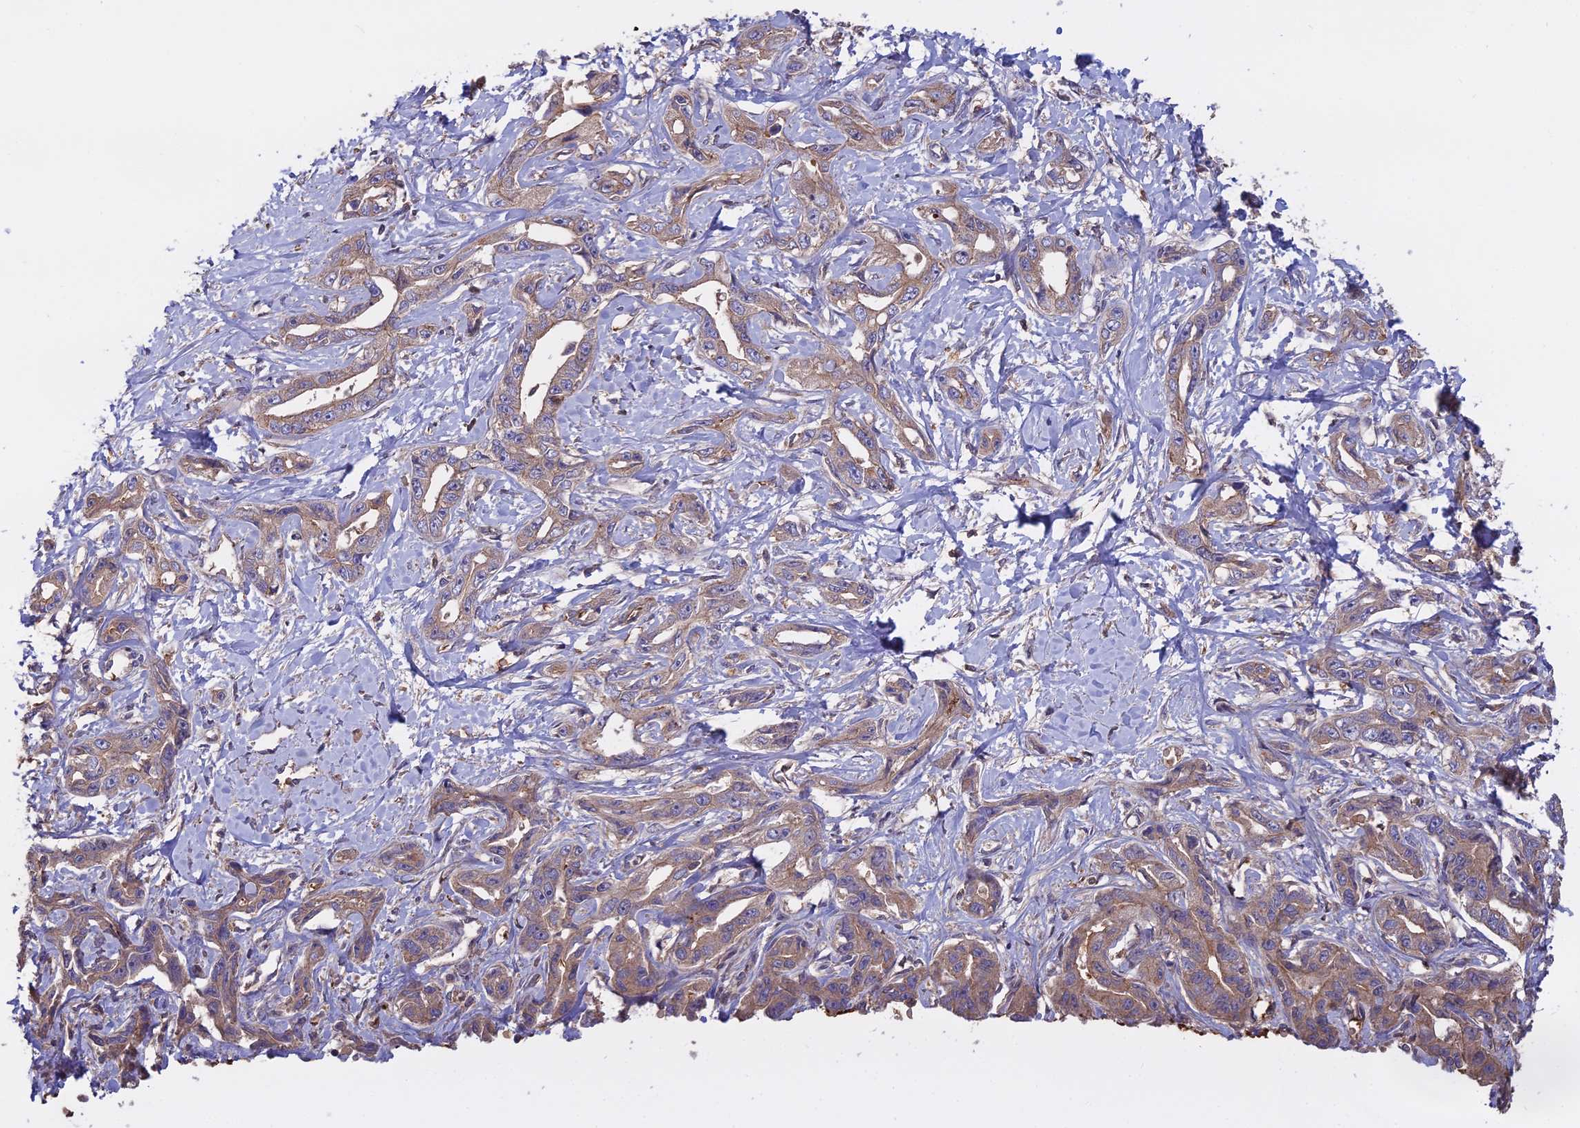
{"staining": {"intensity": "weak", "quantity": ">75%", "location": "cytoplasmic/membranous"}, "tissue": "liver cancer", "cell_type": "Tumor cells", "image_type": "cancer", "snomed": [{"axis": "morphology", "description": "Cholangiocarcinoma"}, {"axis": "topography", "description": "Liver"}], "caption": "Liver cancer tissue demonstrates weak cytoplasmic/membranous positivity in approximately >75% of tumor cells, visualized by immunohistochemistry.", "gene": "GALR2", "patient": {"sex": "male", "age": 59}}